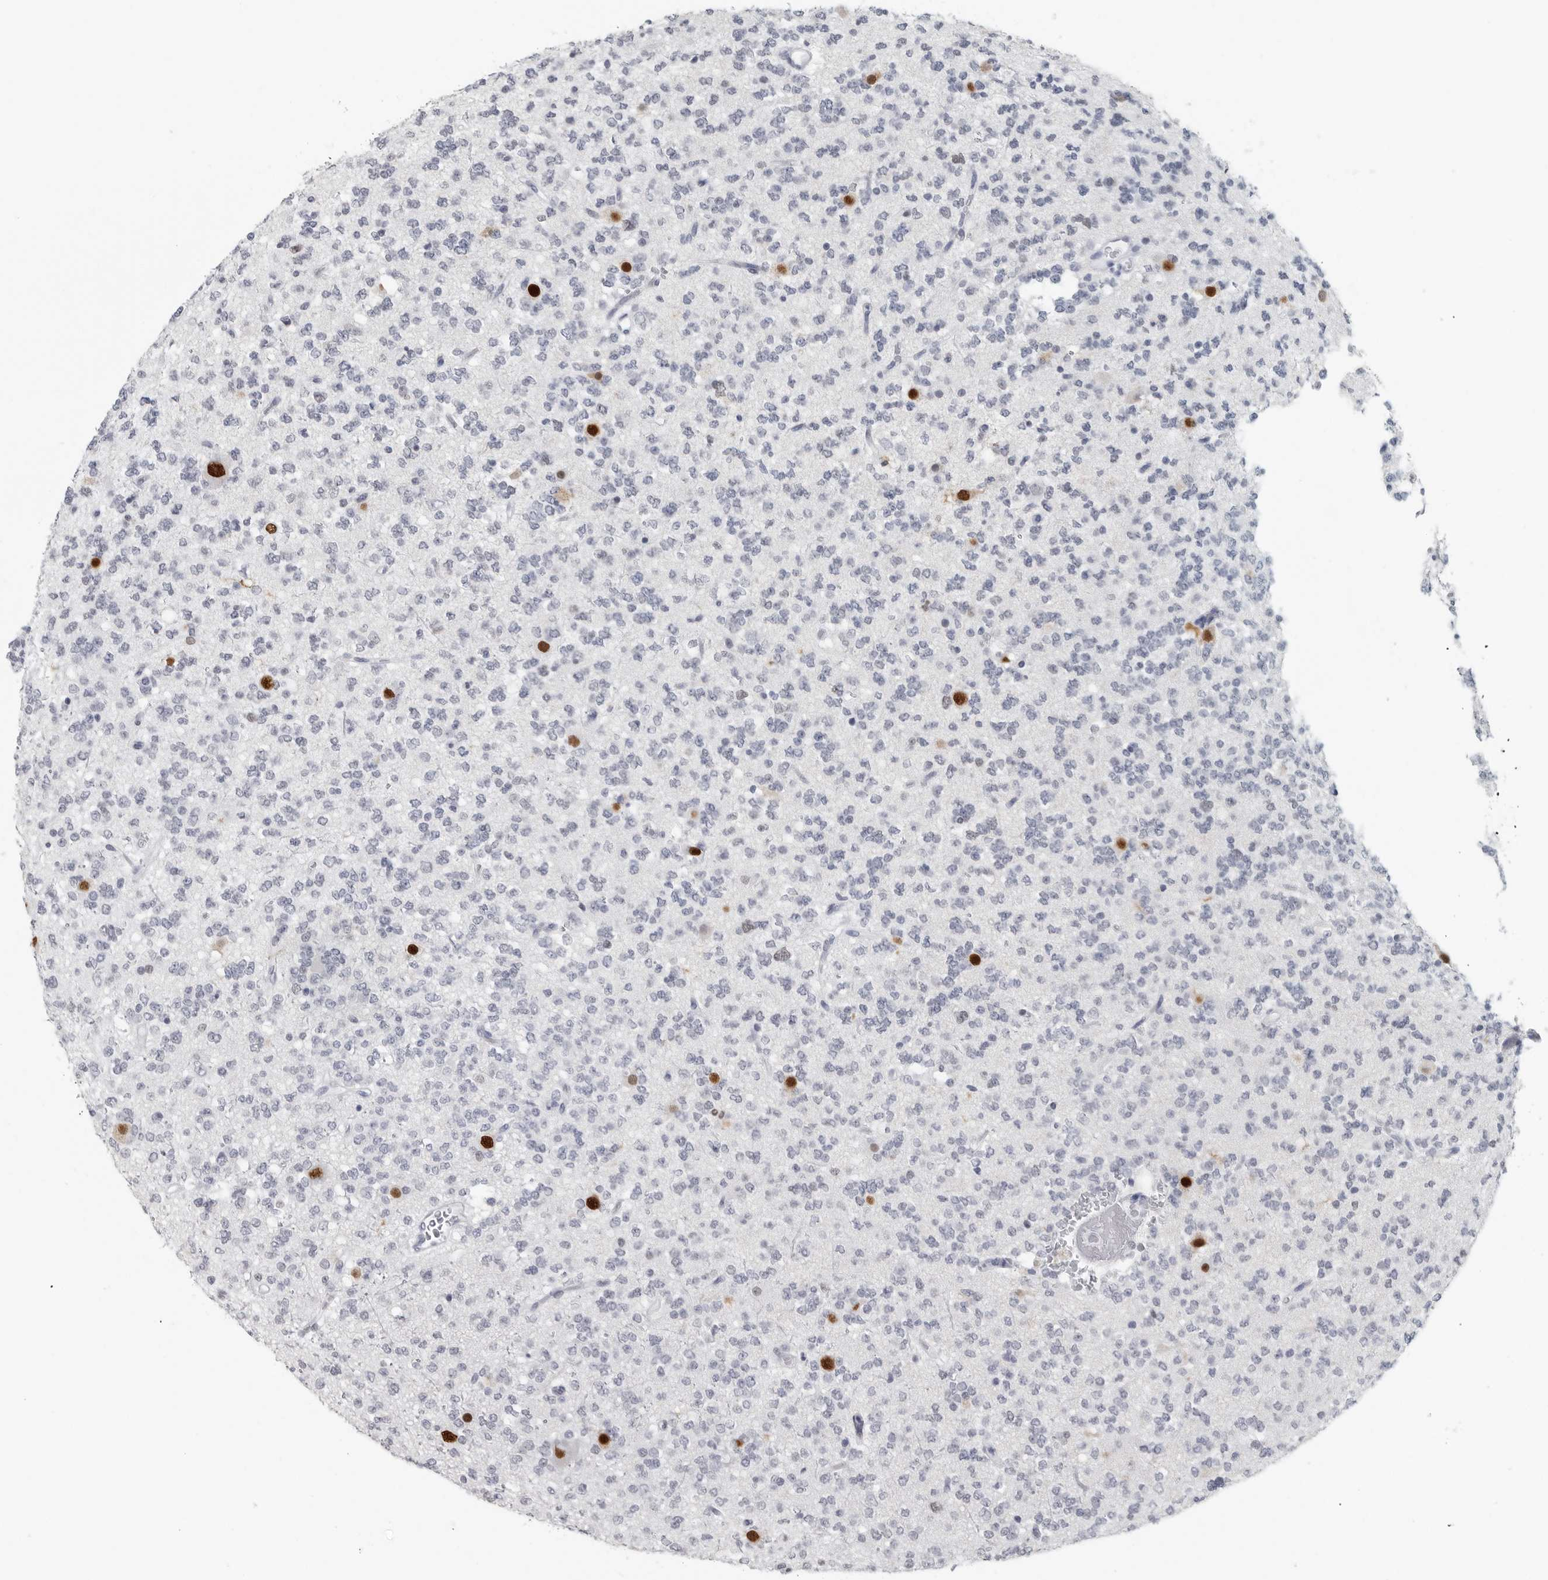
{"staining": {"intensity": "negative", "quantity": "none", "location": "none"}, "tissue": "glioma", "cell_type": "Tumor cells", "image_type": "cancer", "snomed": [{"axis": "morphology", "description": "Glioma, malignant, Low grade"}, {"axis": "topography", "description": "Brain"}], "caption": "A histopathology image of malignant glioma (low-grade) stained for a protein exhibits no brown staining in tumor cells.", "gene": "SATB2", "patient": {"sex": "male", "age": 38}}